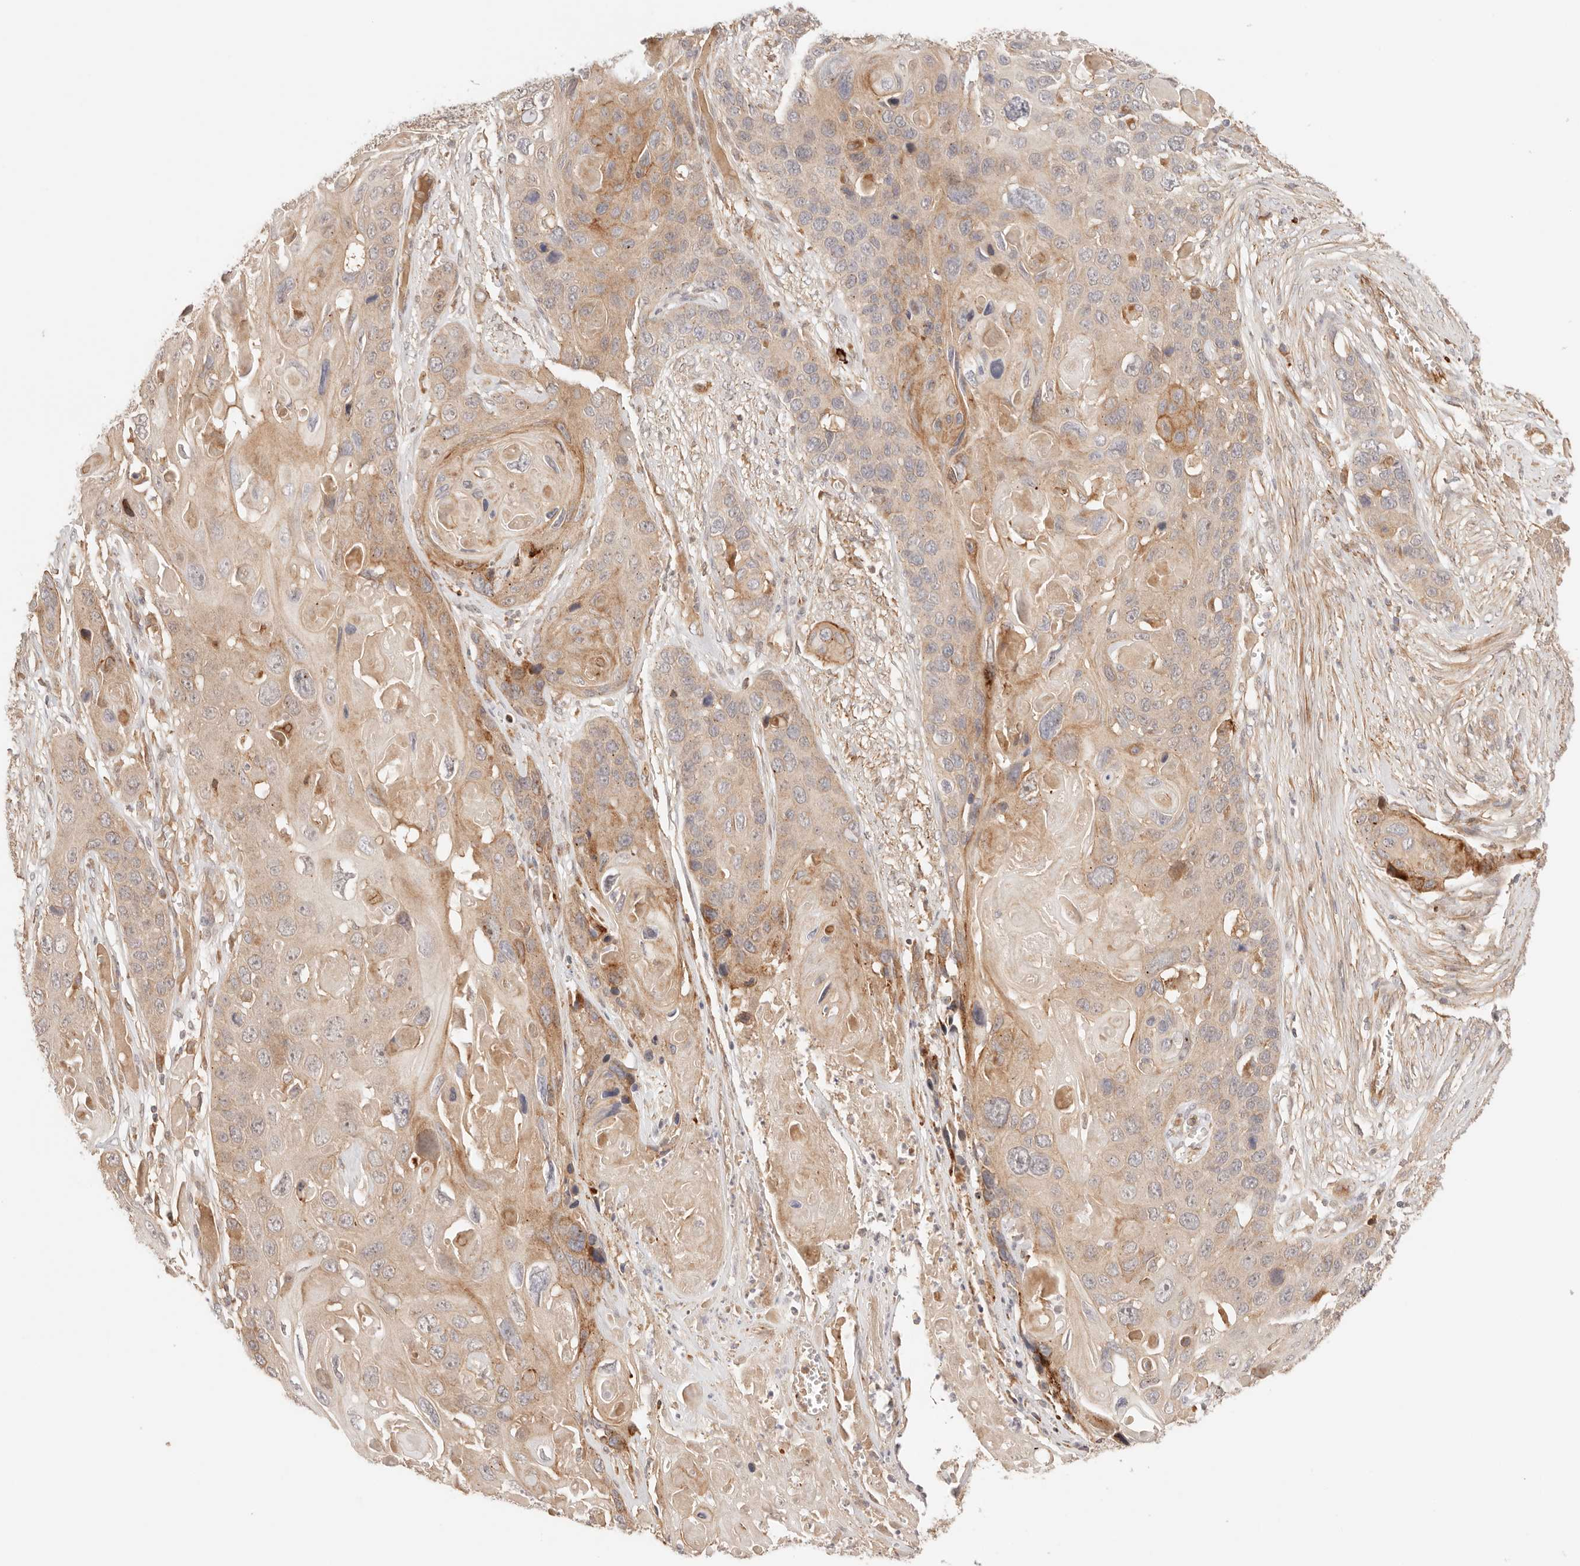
{"staining": {"intensity": "moderate", "quantity": ">75%", "location": "cytoplasmic/membranous"}, "tissue": "skin cancer", "cell_type": "Tumor cells", "image_type": "cancer", "snomed": [{"axis": "morphology", "description": "Squamous cell carcinoma, NOS"}, {"axis": "topography", "description": "Skin"}], "caption": "Immunohistochemical staining of human skin cancer (squamous cell carcinoma) exhibits medium levels of moderate cytoplasmic/membranous protein staining in approximately >75% of tumor cells.", "gene": "IL1R2", "patient": {"sex": "male", "age": 55}}